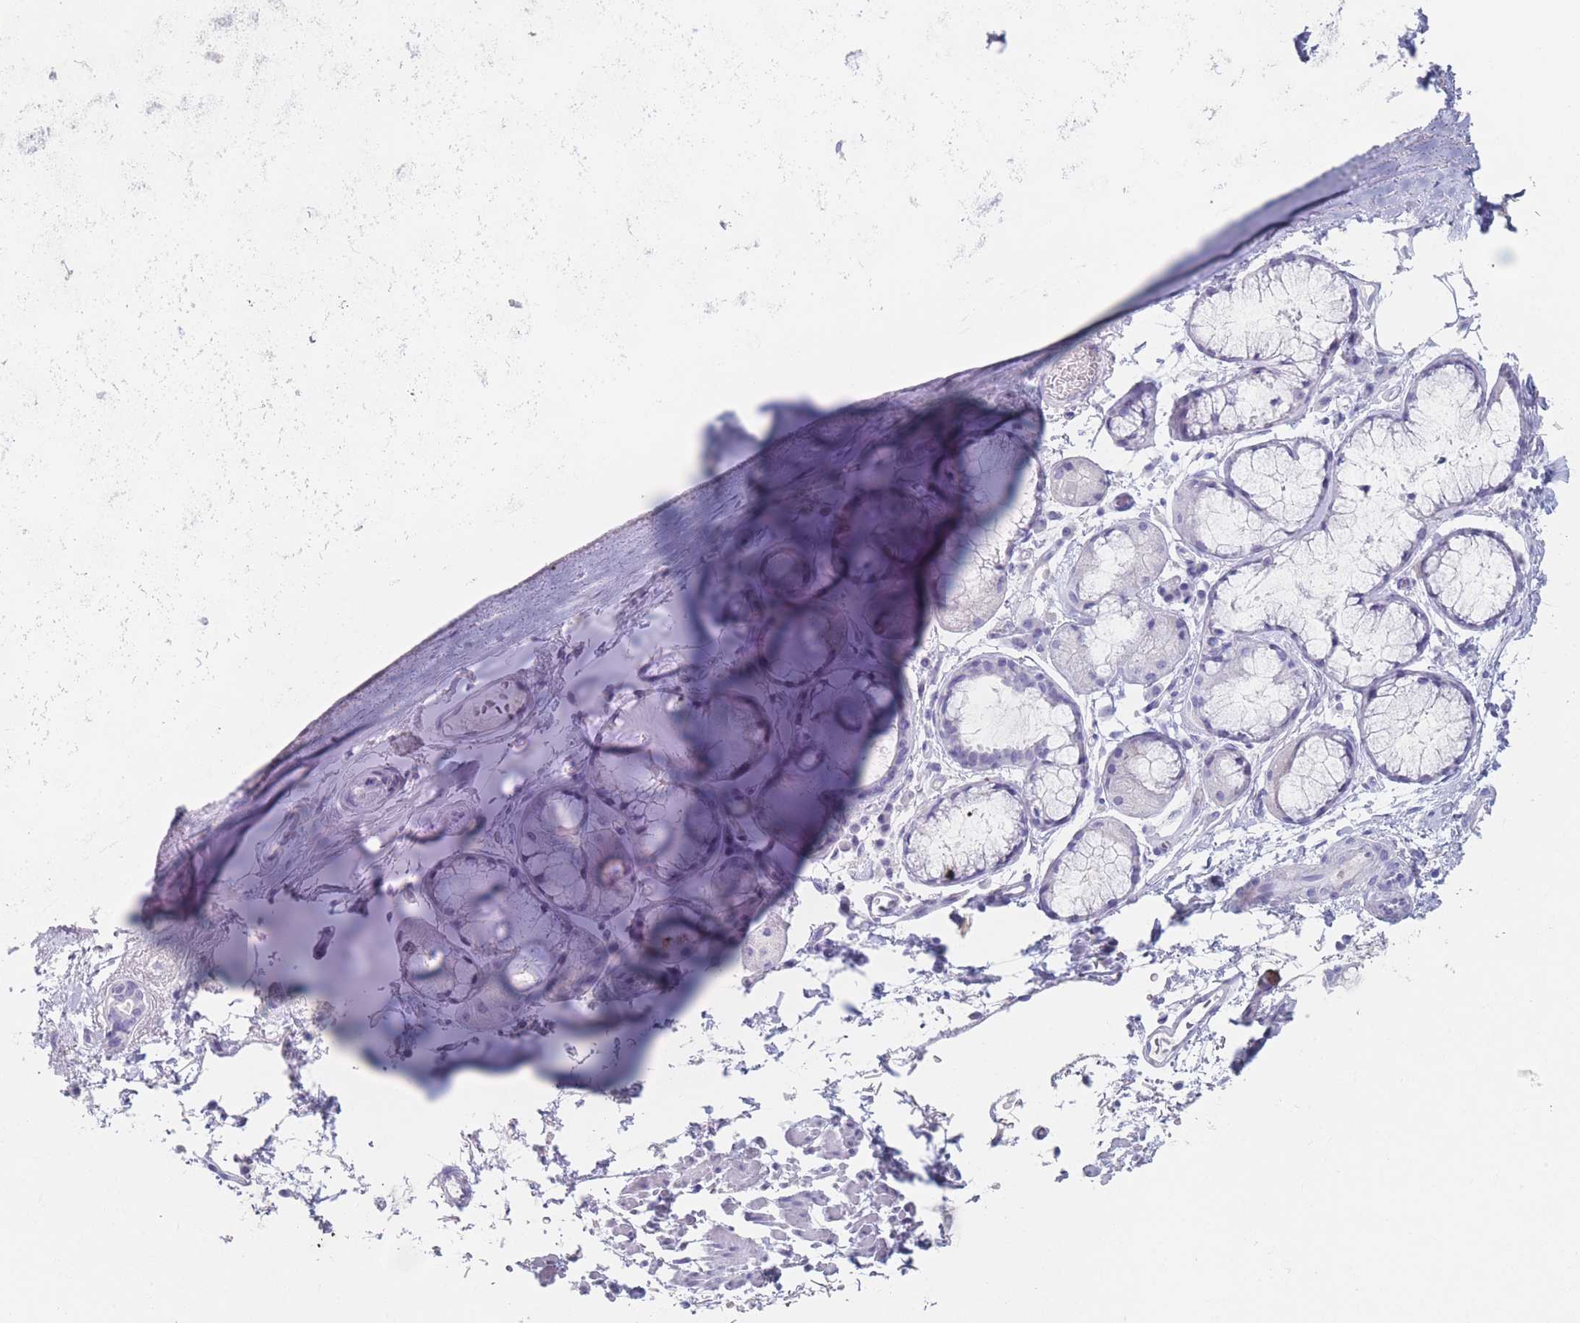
{"staining": {"intensity": "negative", "quantity": "none", "location": "none"}, "tissue": "soft tissue", "cell_type": "Chondrocytes", "image_type": "normal", "snomed": [{"axis": "morphology", "description": "Normal tissue, NOS"}, {"axis": "topography", "description": "Cartilage tissue"}], "caption": "An IHC photomicrograph of benign soft tissue is shown. There is no staining in chondrocytes of soft tissue. (DAB (3,3'-diaminobenzidine) IHC visualized using brightfield microscopy, high magnification).", "gene": "ATP1A3", "patient": {"sex": "male", "age": 73}}